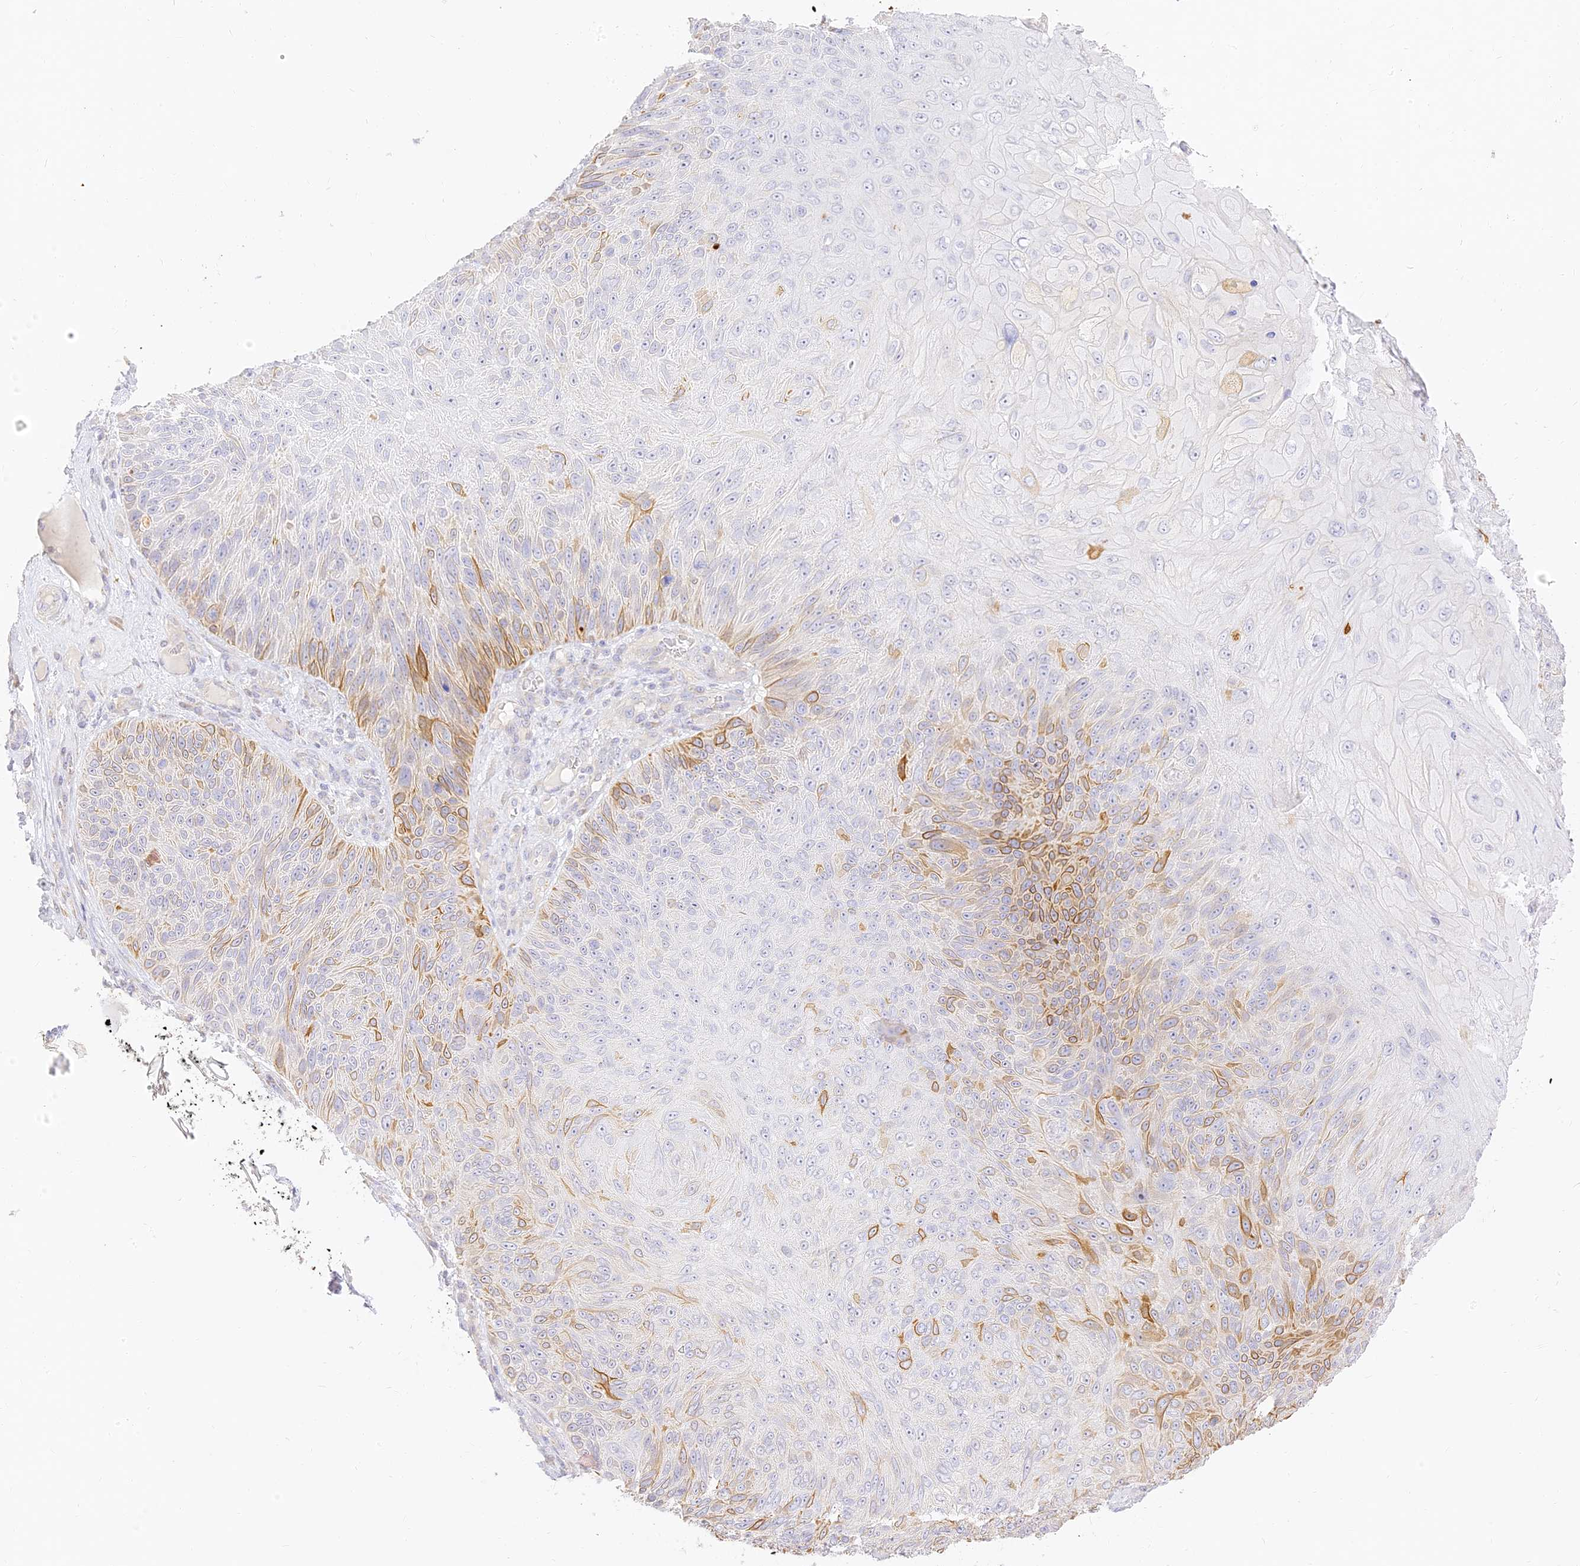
{"staining": {"intensity": "moderate", "quantity": "25%-75%", "location": "cytoplasmic/membranous"}, "tissue": "skin cancer", "cell_type": "Tumor cells", "image_type": "cancer", "snomed": [{"axis": "morphology", "description": "Squamous cell carcinoma, NOS"}, {"axis": "topography", "description": "Skin"}], "caption": "A photomicrograph of skin cancer stained for a protein shows moderate cytoplasmic/membranous brown staining in tumor cells.", "gene": "SEC13", "patient": {"sex": "female", "age": 88}}